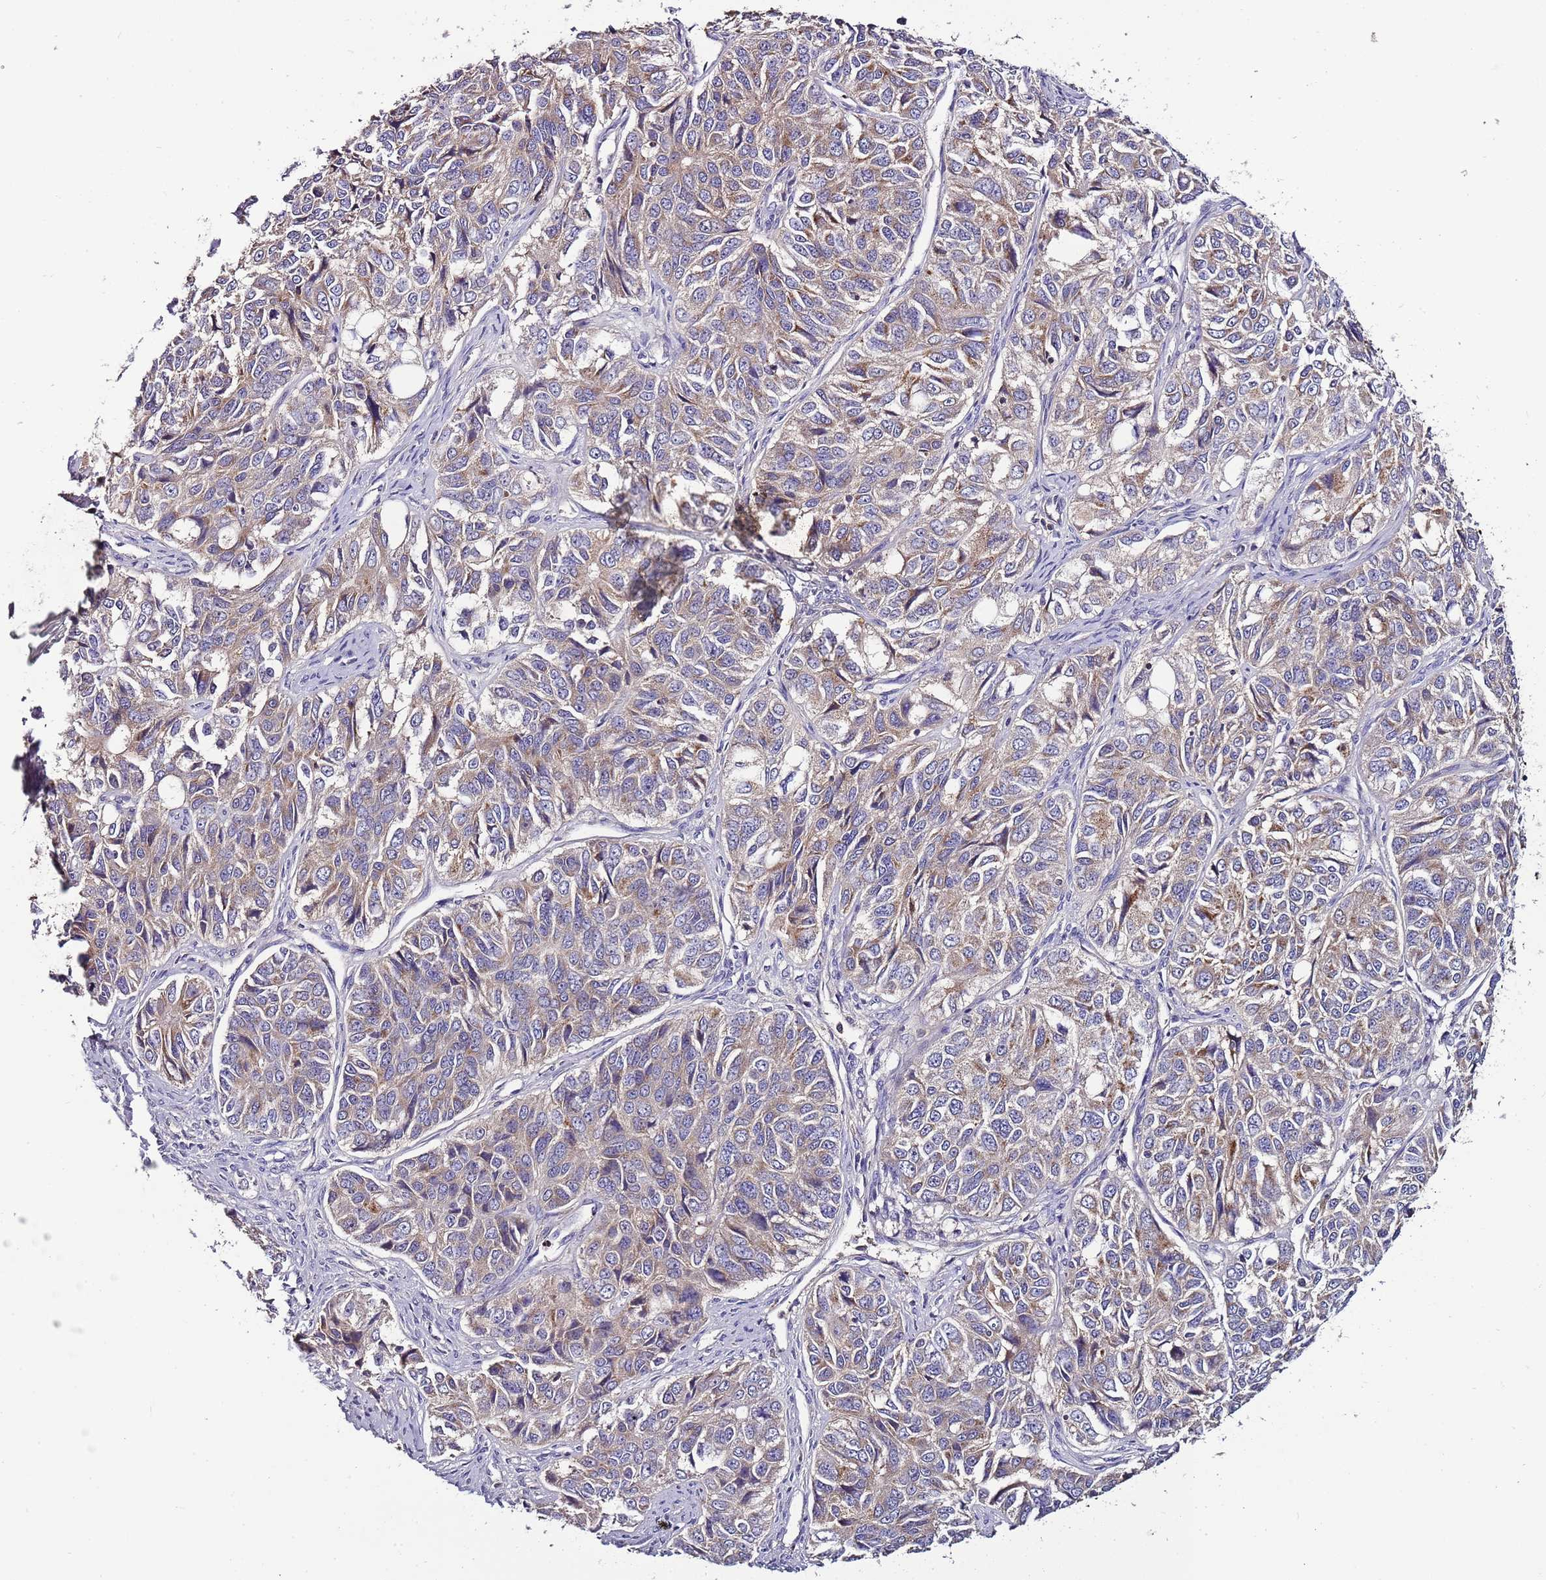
{"staining": {"intensity": "moderate", "quantity": ">75%", "location": "cytoplasmic/membranous"}, "tissue": "ovarian cancer", "cell_type": "Tumor cells", "image_type": "cancer", "snomed": [{"axis": "morphology", "description": "Carcinoma, endometroid"}, {"axis": "topography", "description": "Ovary"}], "caption": "IHC micrograph of human ovarian cancer (endometroid carcinoma) stained for a protein (brown), which shows medium levels of moderate cytoplasmic/membranous expression in about >75% of tumor cells.", "gene": "IGIP", "patient": {"sex": "female", "age": 51}}